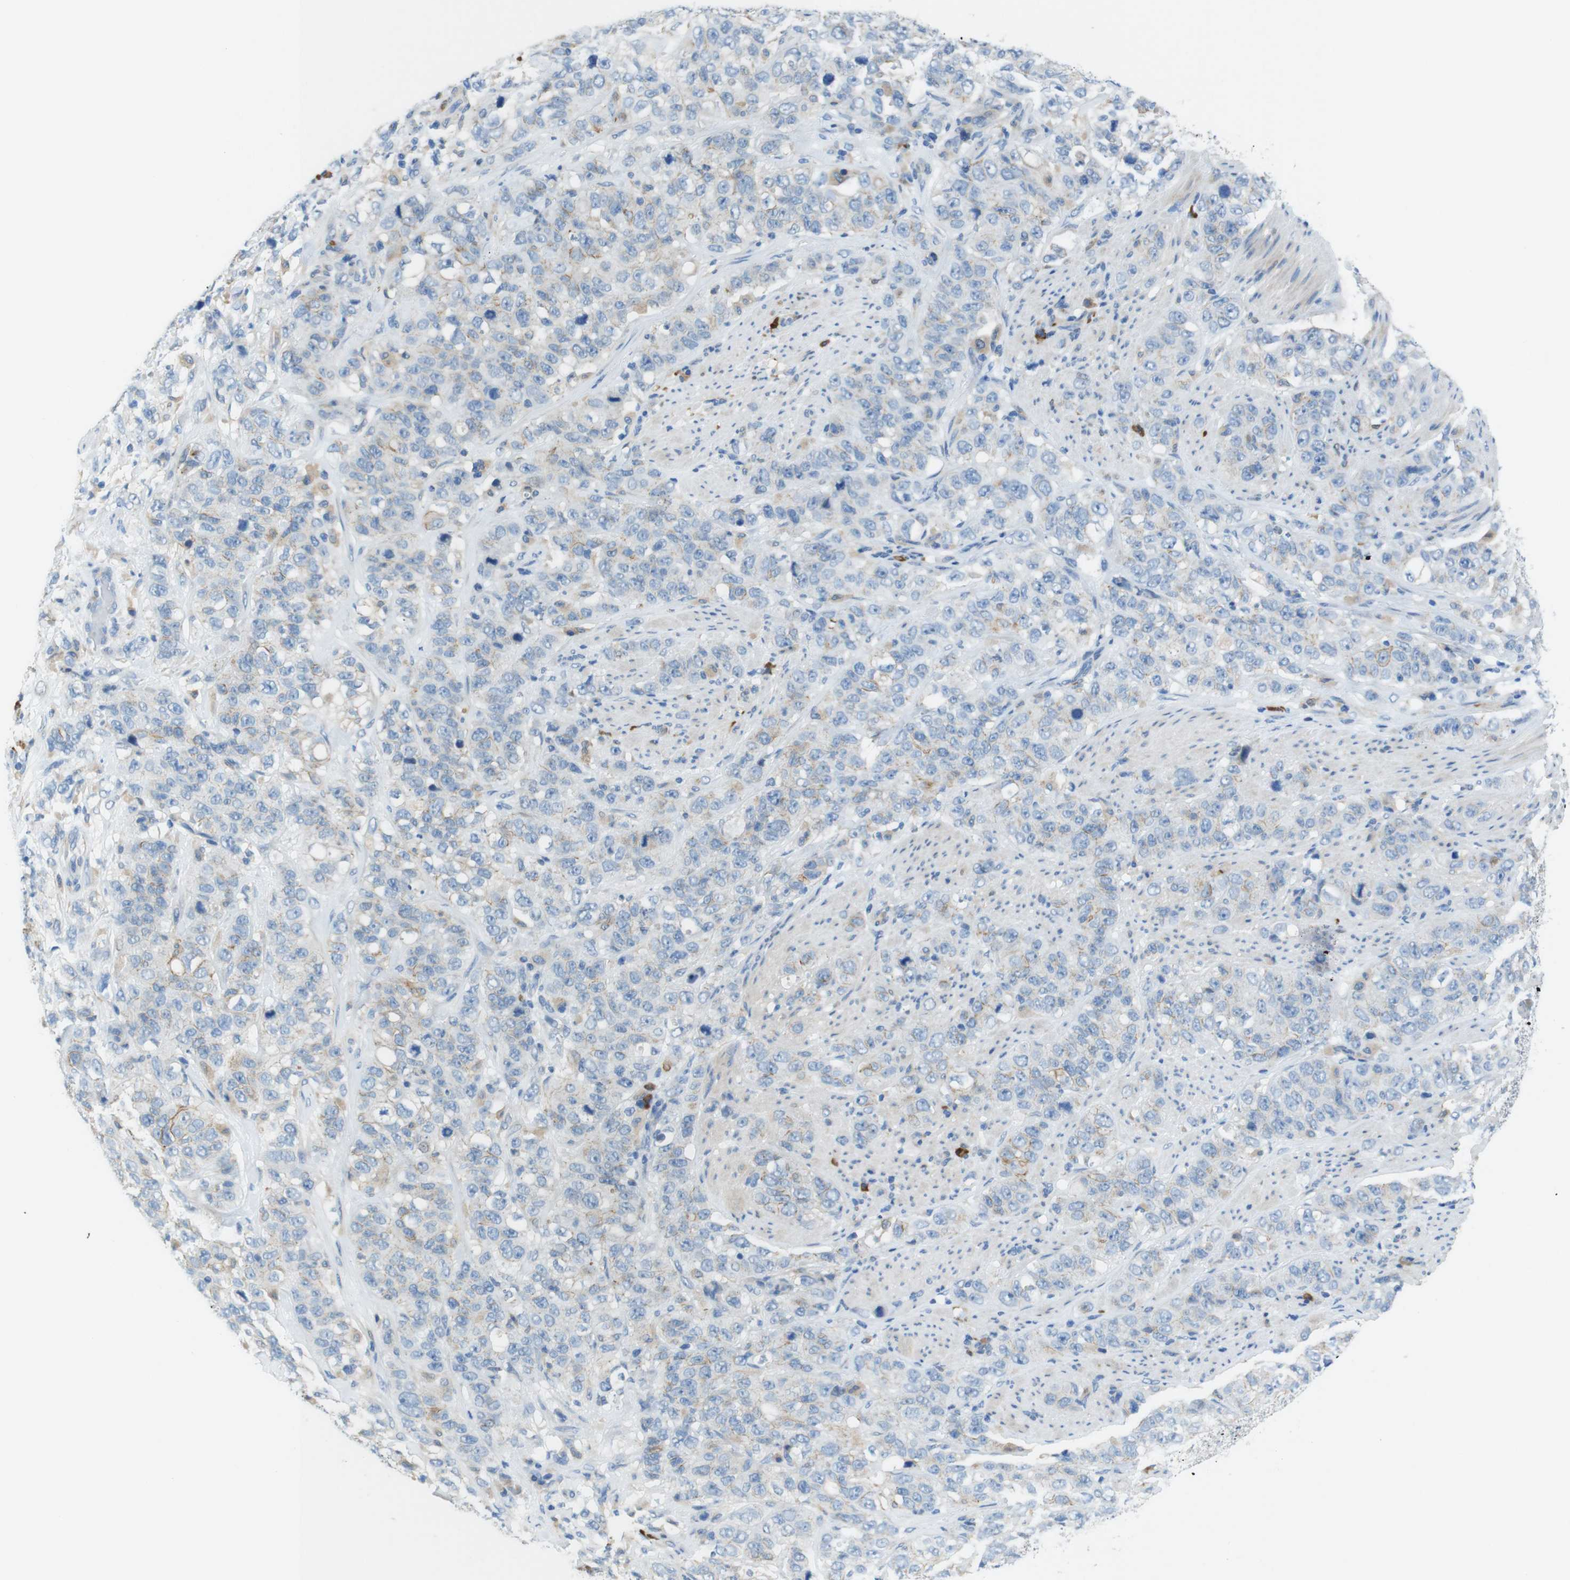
{"staining": {"intensity": "weak", "quantity": "25%-75%", "location": "cytoplasmic/membranous"}, "tissue": "stomach cancer", "cell_type": "Tumor cells", "image_type": "cancer", "snomed": [{"axis": "morphology", "description": "Adenocarcinoma, NOS"}, {"axis": "topography", "description": "Stomach"}], "caption": "DAB immunohistochemical staining of human stomach cancer reveals weak cytoplasmic/membranous protein positivity in about 25%-75% of tumor cells.", "gene": "CLMN", "patient": {"sex": "male", "age": 48}}